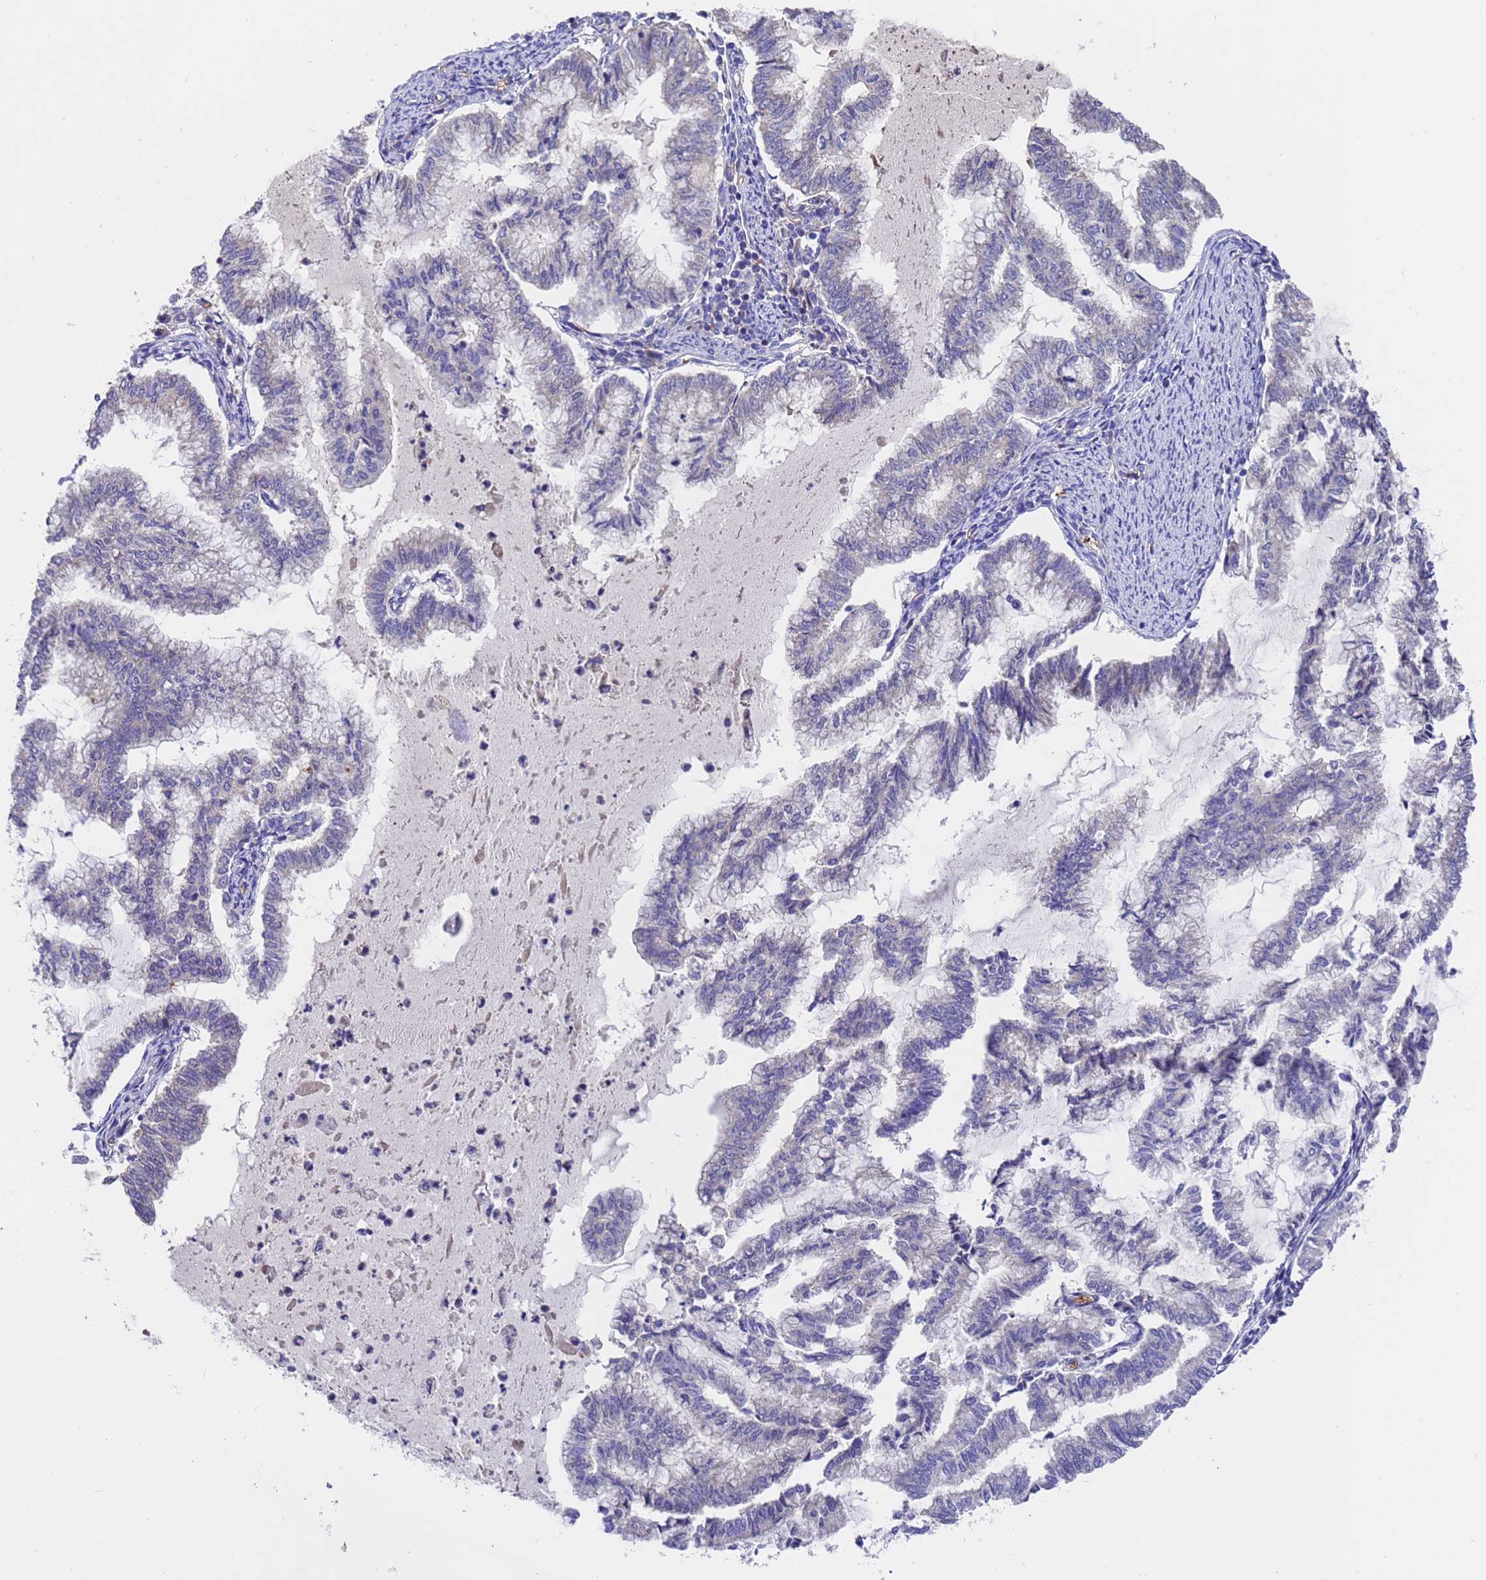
{"staining": {"intensity": "negative", "quantity": "none", "location": "none"}, "tissue": "endometrial cancer", "cell_type": "Tumor cells", "image_type": "cancer", "snomed": [{"axis": "morphology", "description": "Adenocarcinoma, NOS"}, {"axis": "topography", "description": "Endometrium"}], "caption": "Immunohistochemical staining of human endometrial cancer (adenocarcinoma) displays no significant expression in tumor cells.", "gene": "ELP6", "patient": {"sex": "female", "age": 79}}